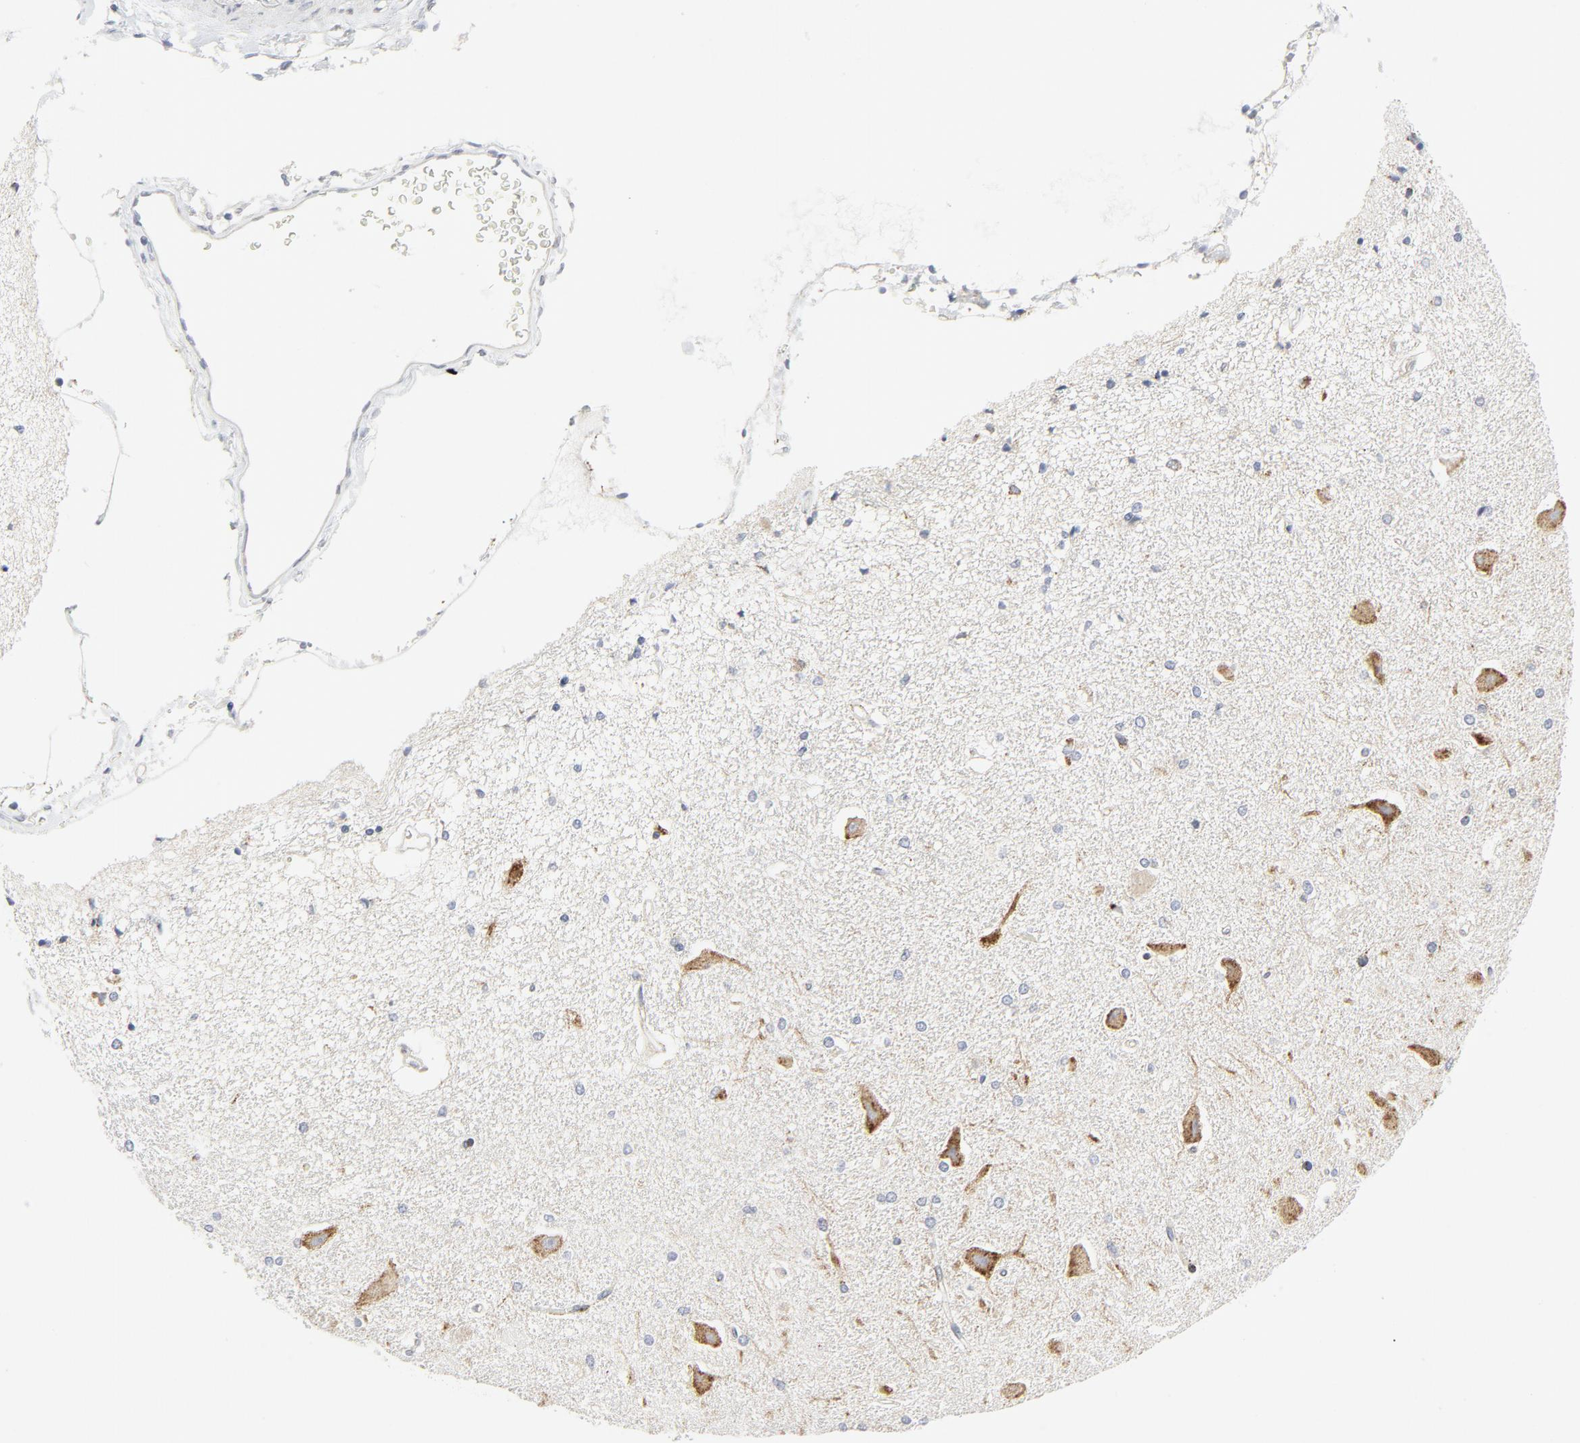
{"staining": {"intensity": "negative", "quantity": "none", "location": "none"}, "tissue": "hippocampus", "cell_type": "Glial cells", "image_type": "normal", "snomed": [{"axis": "morphology", "description": "Normal tissue, NOS"}, {"axis": "topography", "description": "Hippocampus"}], "caption": "IHC image of benign hippocampus stained for a protein (brown), which shows no staining in glial cells.", "gene": "LRP6", "patient": {"sex": "female", "age": 54}}